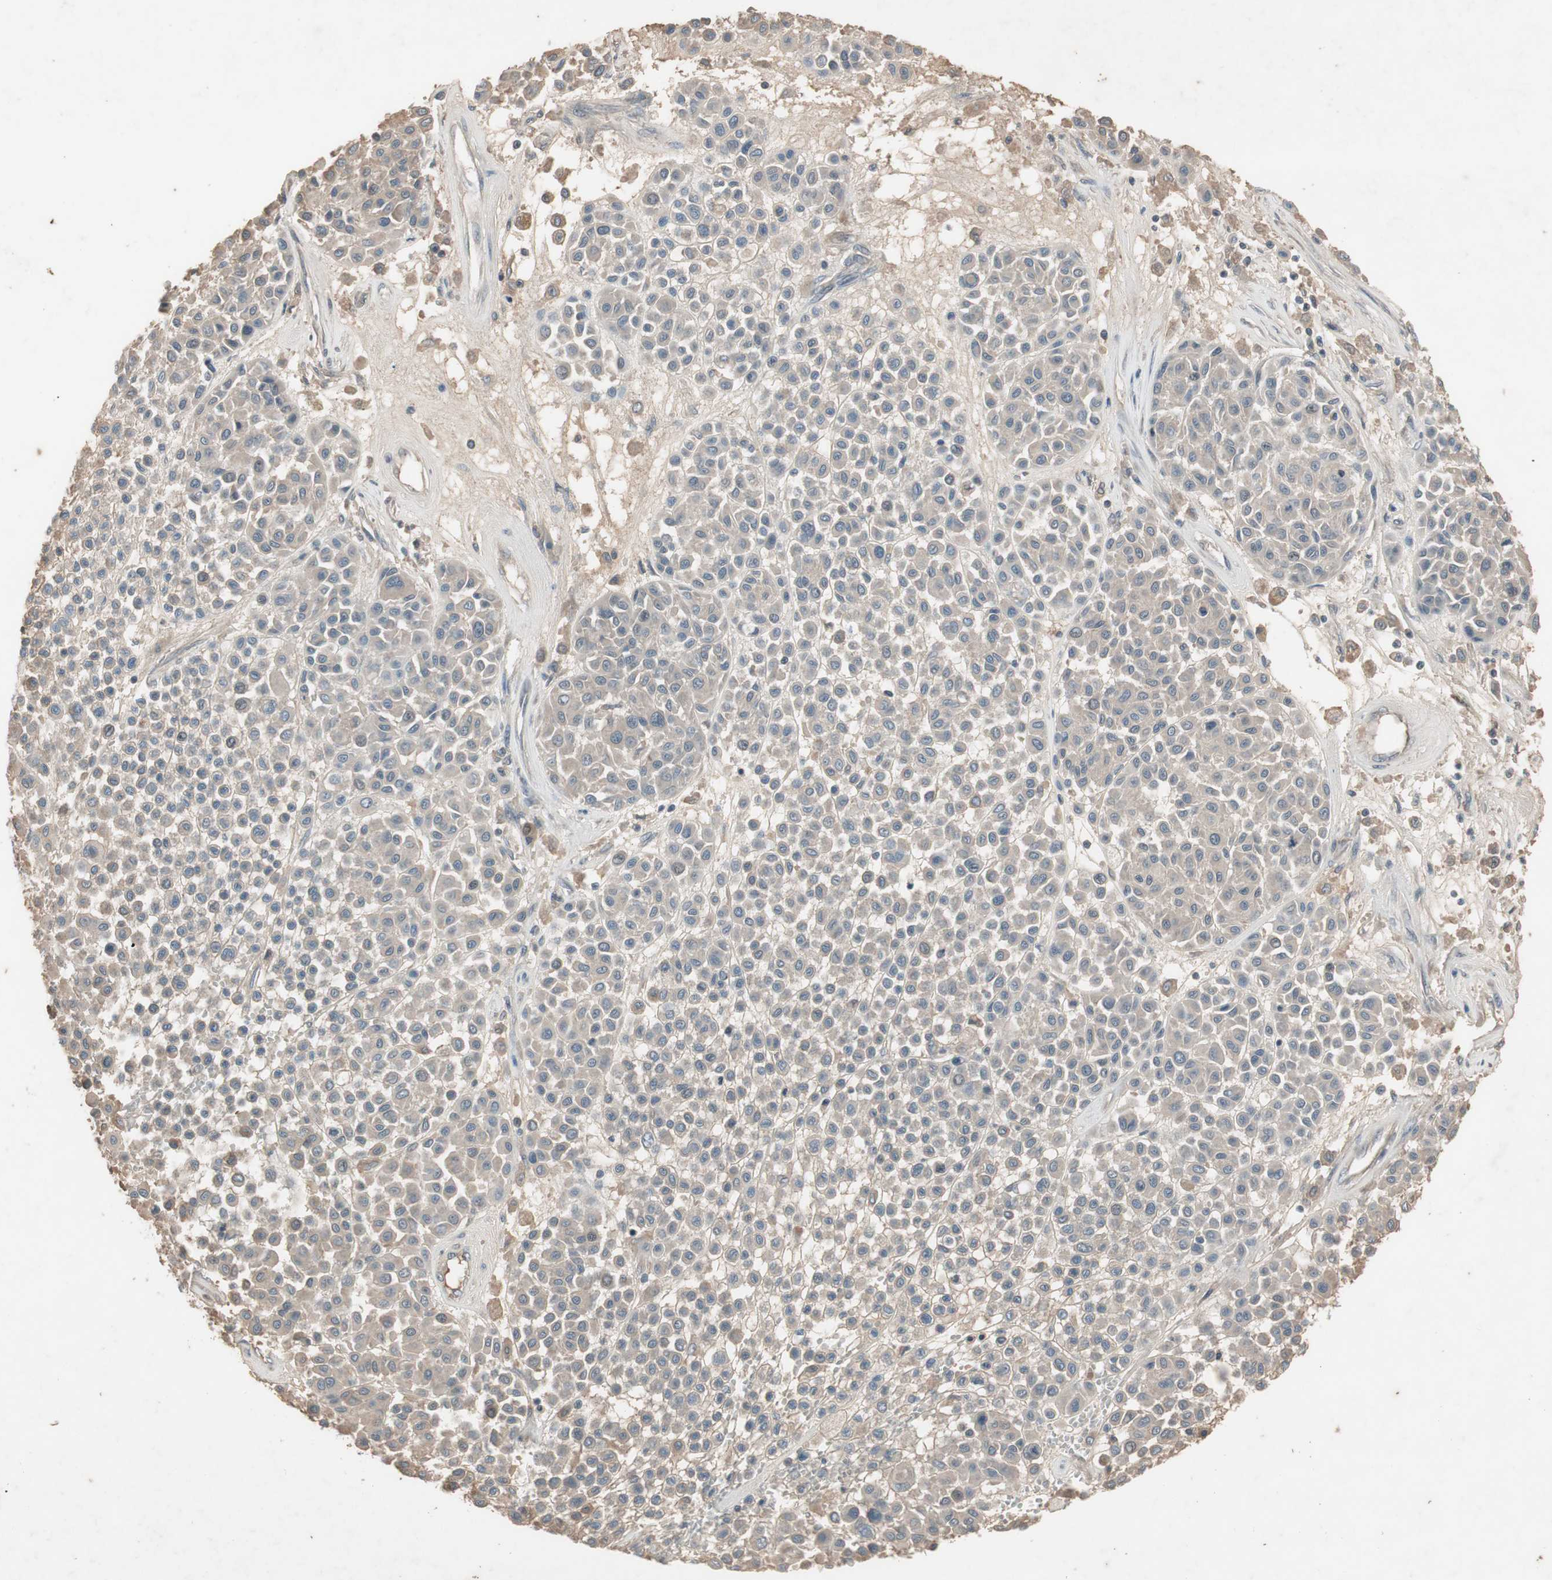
{"staining": {"intensity": "weak", "quantity": ">75%", "location": "cytoplasmic/membranous"}, "tissue": "melanoma", "cell_type": "Tumor cells", "image_type": "cancer", "snomed": [{"axis": "morphology", "description": "Malignant melanoma, Metastatic site"}, {"axis": "topography", "description": "Soft tissue"}], "caption": "Malignant melanoma (metastatic site) was stained to show a protein in brown. There is low levels of weak cytoplasmic/membranous positivity in about >75% of tumor cells.", "gene": "NSF", "patient": {"sex": "male", "age": 41}}